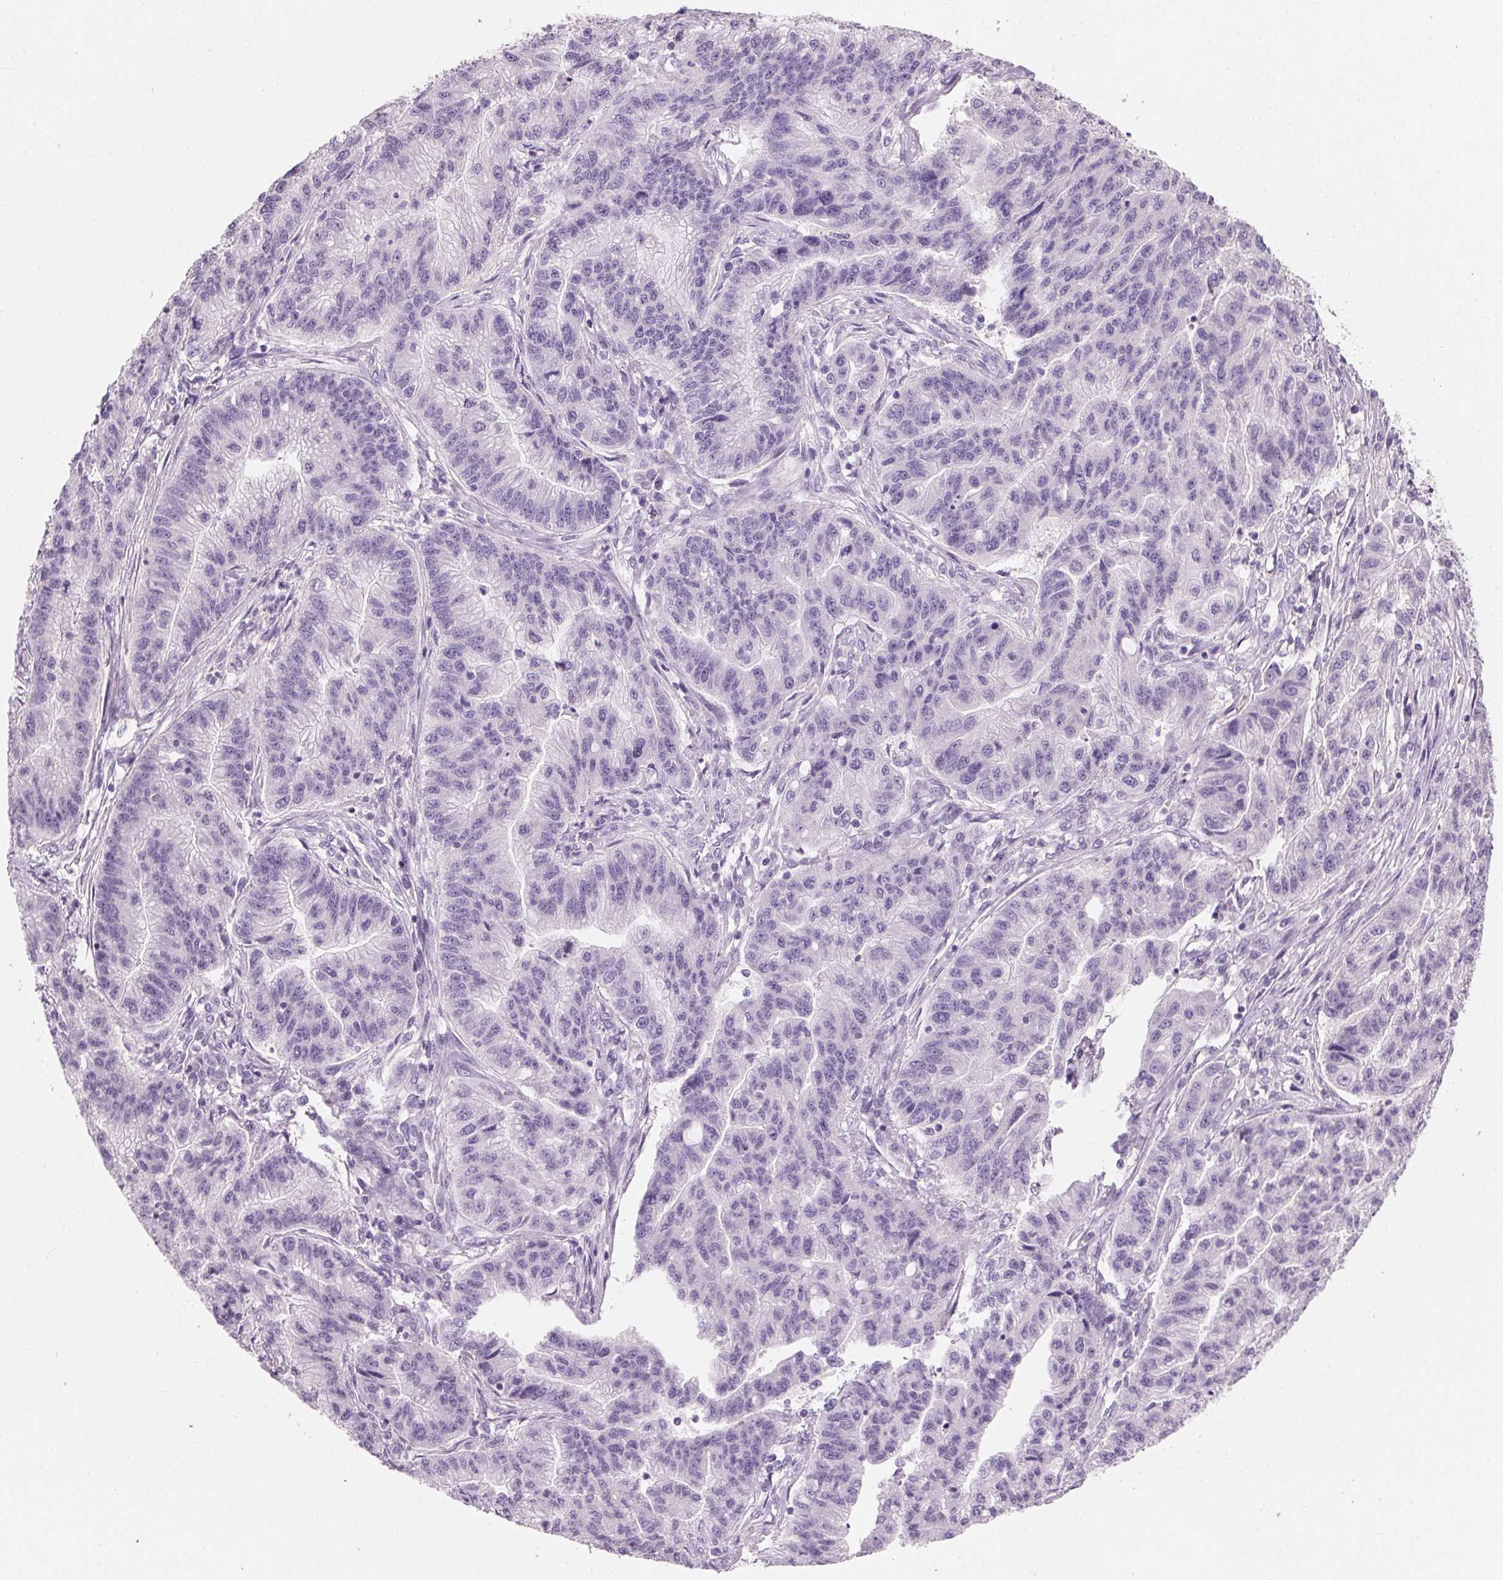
{"staining": {"intensity": "negative", "quantity": "none", "location": "none"}, "tissue": "stomach cancer", "cell_type": "Tumor cells", "image_type": "cancer", "snomed": [{"axis": "morphology", "description": "Adenocarcinoma, NOS"}, {"axis": "topography", "description": "Stomach"}], "caption": "Protein analysis of stomach cancer reveals no significant expression in tumor cells.", "gene": "HSD17B1", "patient": {"sex": "male", "age": 83}}